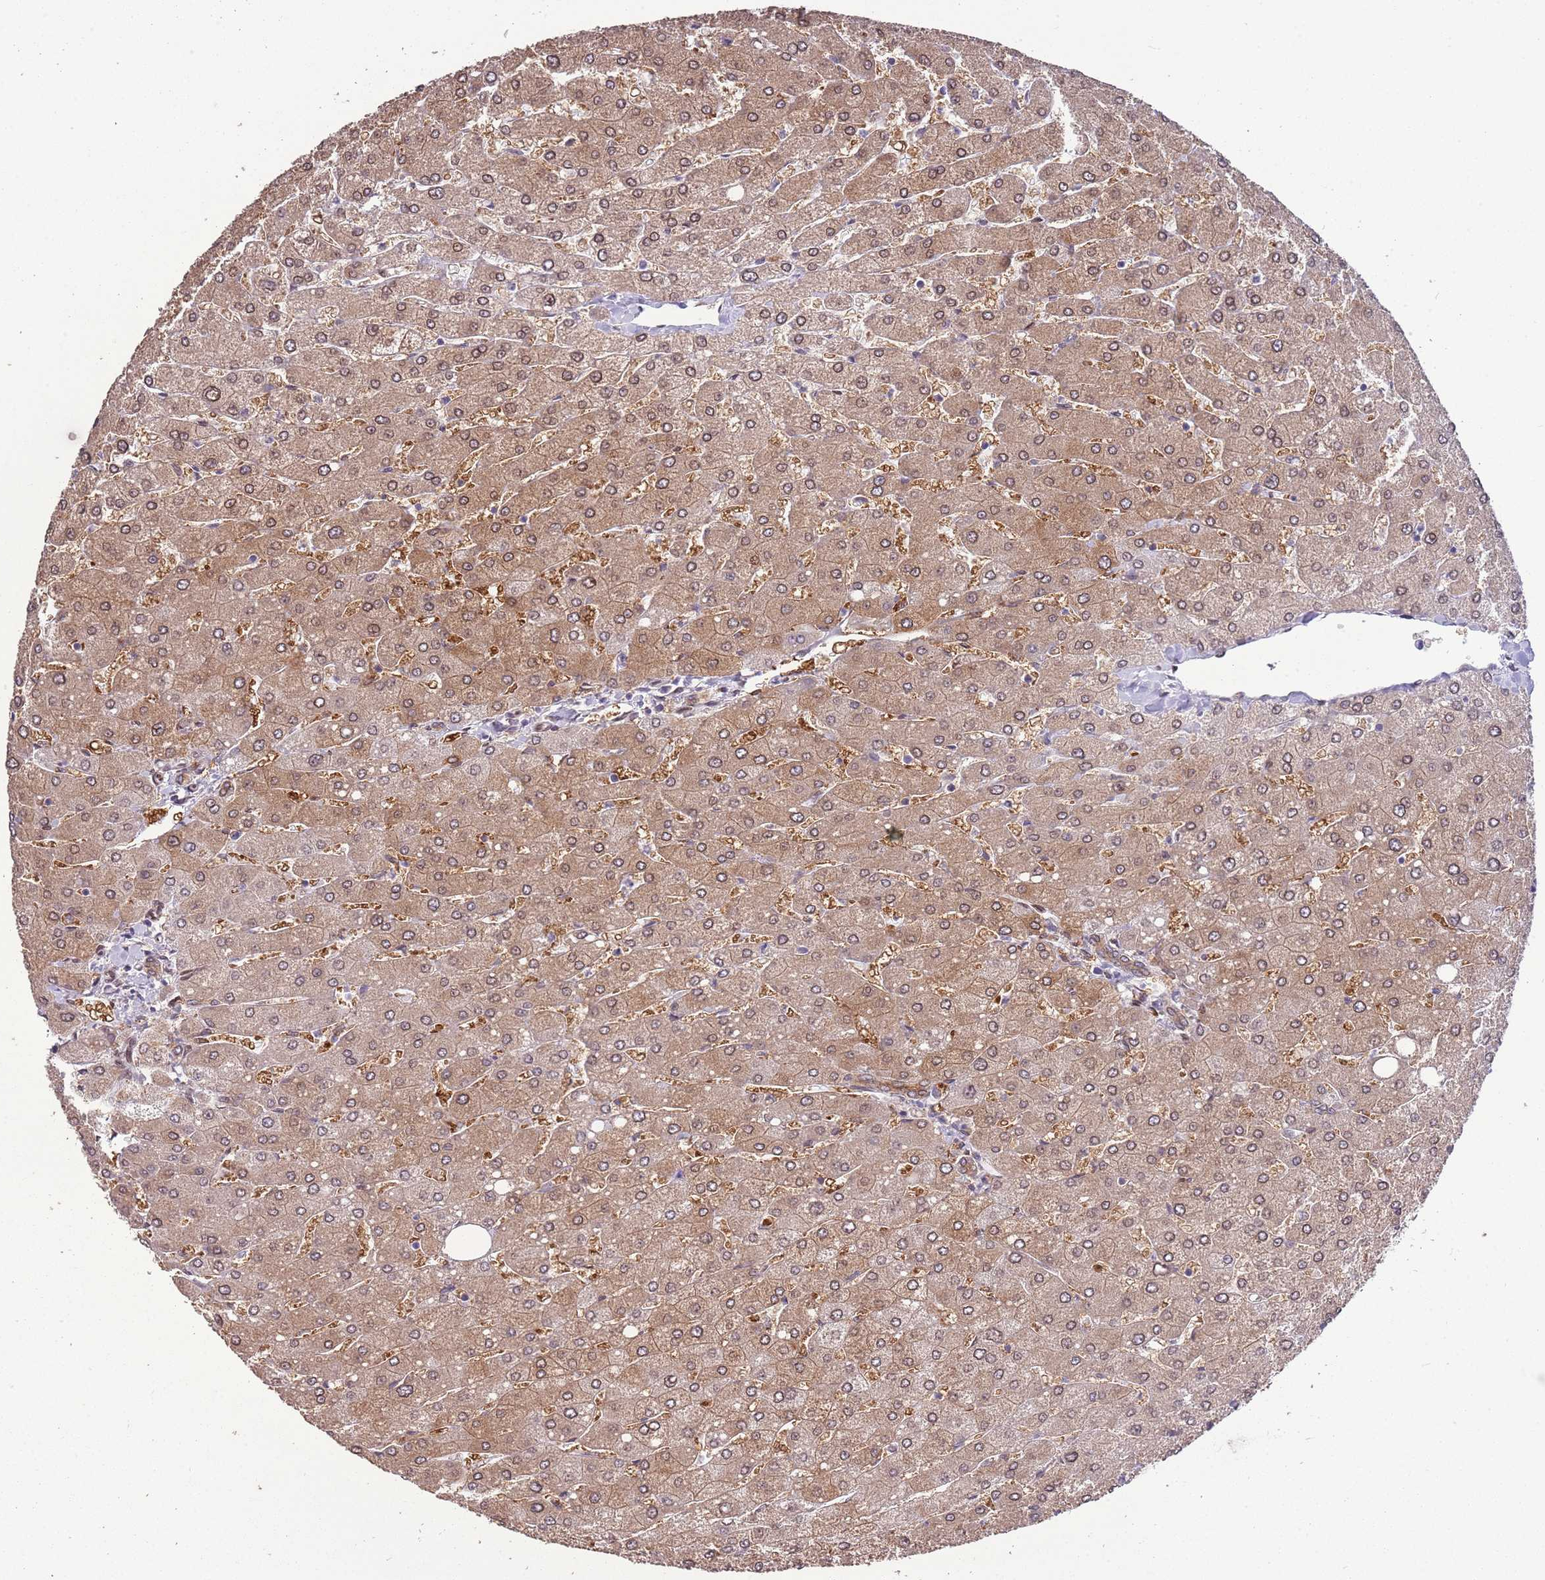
{"staining": {"intensity": "moderate", "quantity": ">75%", "location": "cytoplasmic/membranous"}, "tissue": "liver", "cell_type": "Cholangiocytes", "image_type": "normal", "snomed": [{"axis": "morphology", "description": "Normal tissue, NOS"}, {"axis": "topography", "description": "Liver"}], "caption": "This micrograph shows immunohistochemistry staining of unremarkable liver, with medium moderate cytoplasmic/membranous expression in approximately >75% of cholangiocytes.", "gene": "ZNF665", "patient": {"sex": "male", "age": 55}}